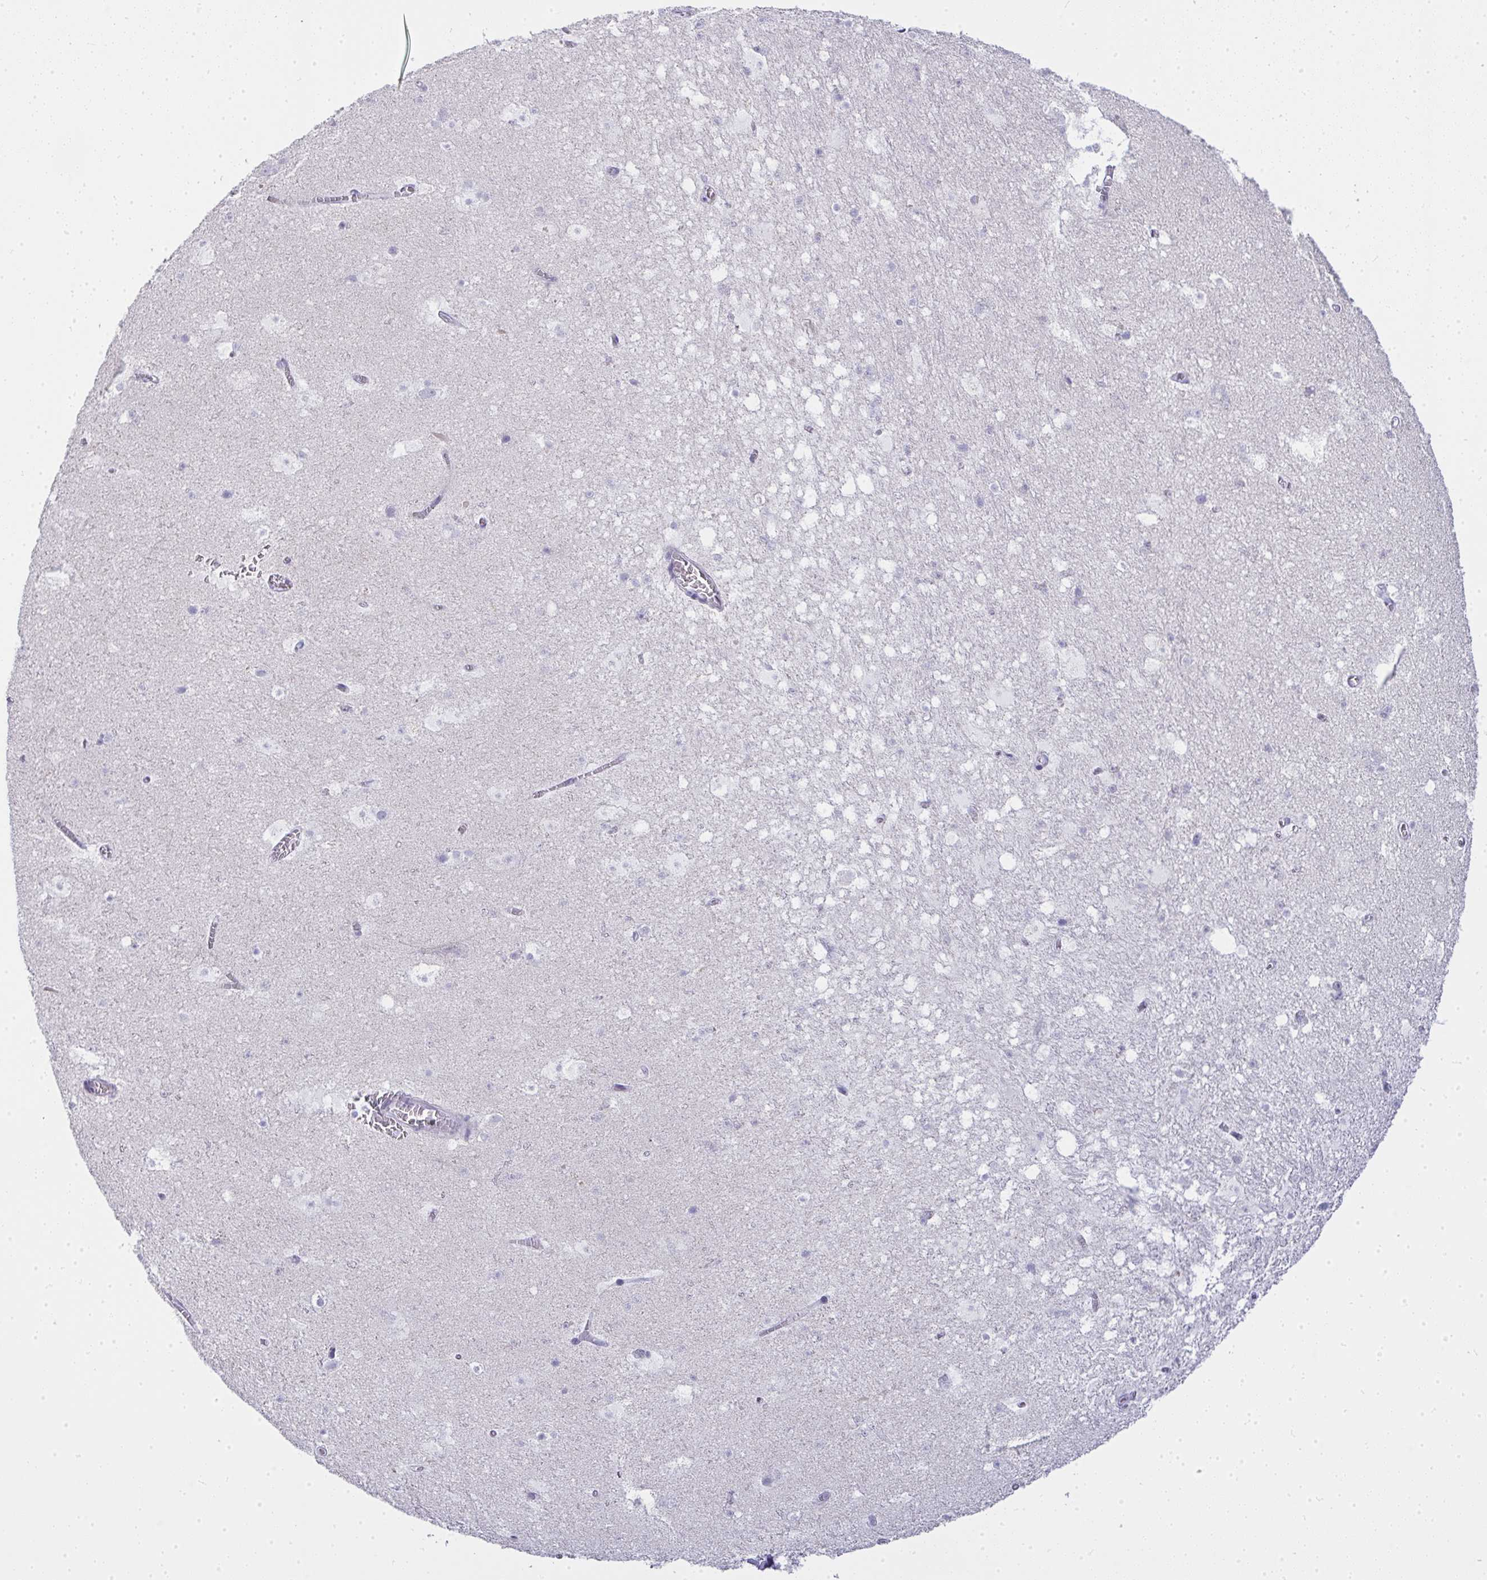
{"staining": {"intensity": "negative", "quantity": "none", "location": "none"}, "tissue": "hippocampus", "cell_type": "Glial cells", "image_type": "normal", "snomed": [{"axis": "morphology", "description": "Normal tissue, NOS"}, {"axis": "topography", "description": "Hippocampus"}], "caption": "Immunohistochemistry of normal human hippocampus displays no staining in glial cells. (Brightfield microscopy of DAB IHC at high magnification).", "gene": "ZNF182", "patient": {"sex": "female", "age": 42}}